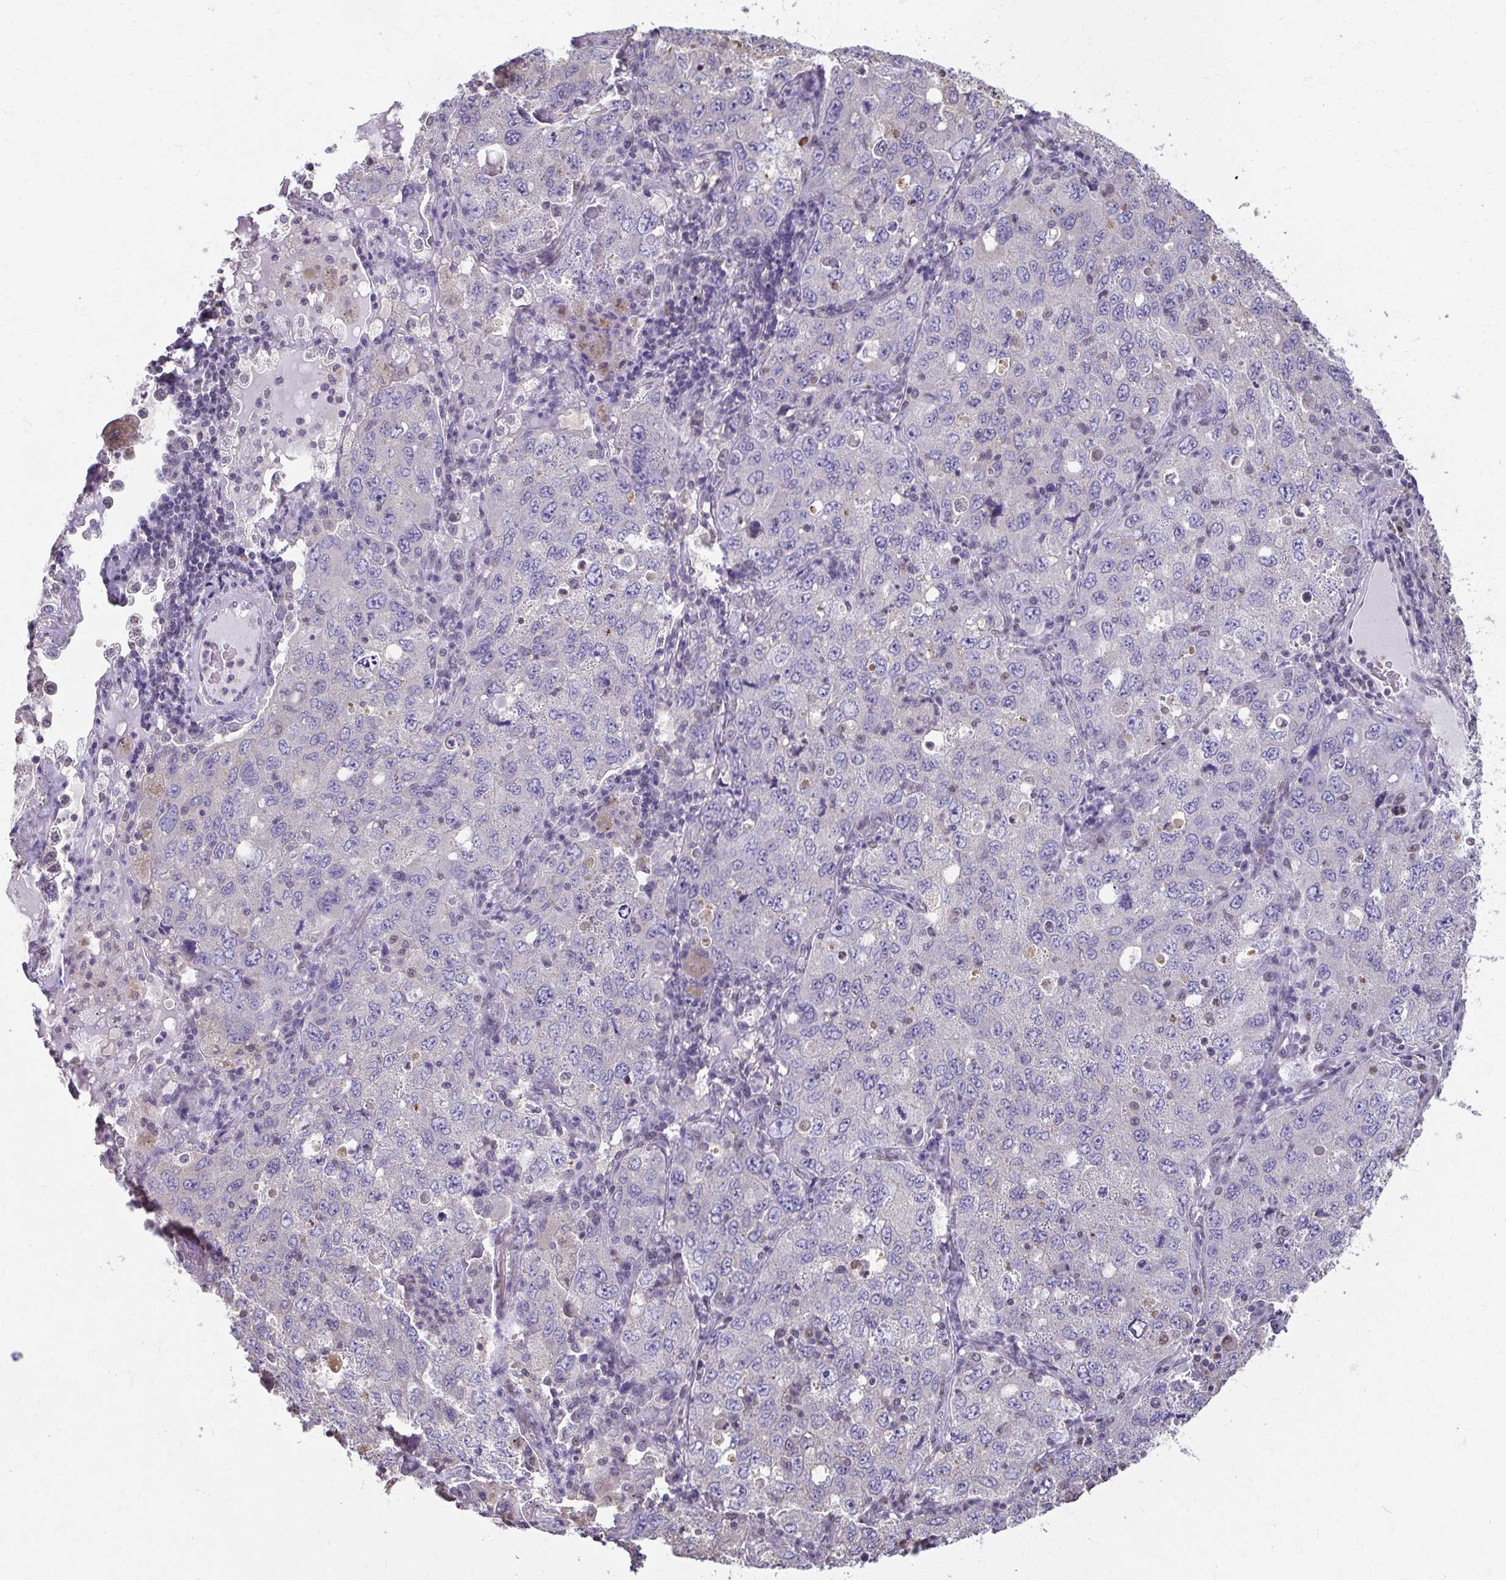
{"staining": {"intensity": "negative", "quantity": "none", "location": "none"}, "tissue": "lung cancer", "cell_type": "Tumor cells", "image_type": "cancer", "snomed": [{"axis": "morphology", "description": "Adenocarcinoma, NOS"}, {"axis": "topography", "description": "Lung"}], "caption": "IHC of adenocarcinoma (lung) shows no positivity in tumor cells. (Stains: DAB (3,3'-diaminobenzidine) immunohistochemistry with hematoxylin counter stain, Microscopy: brightfield microscopy at high magnification).", "gene": "ING4", "patient": {"sex": "female", "age": 57}}